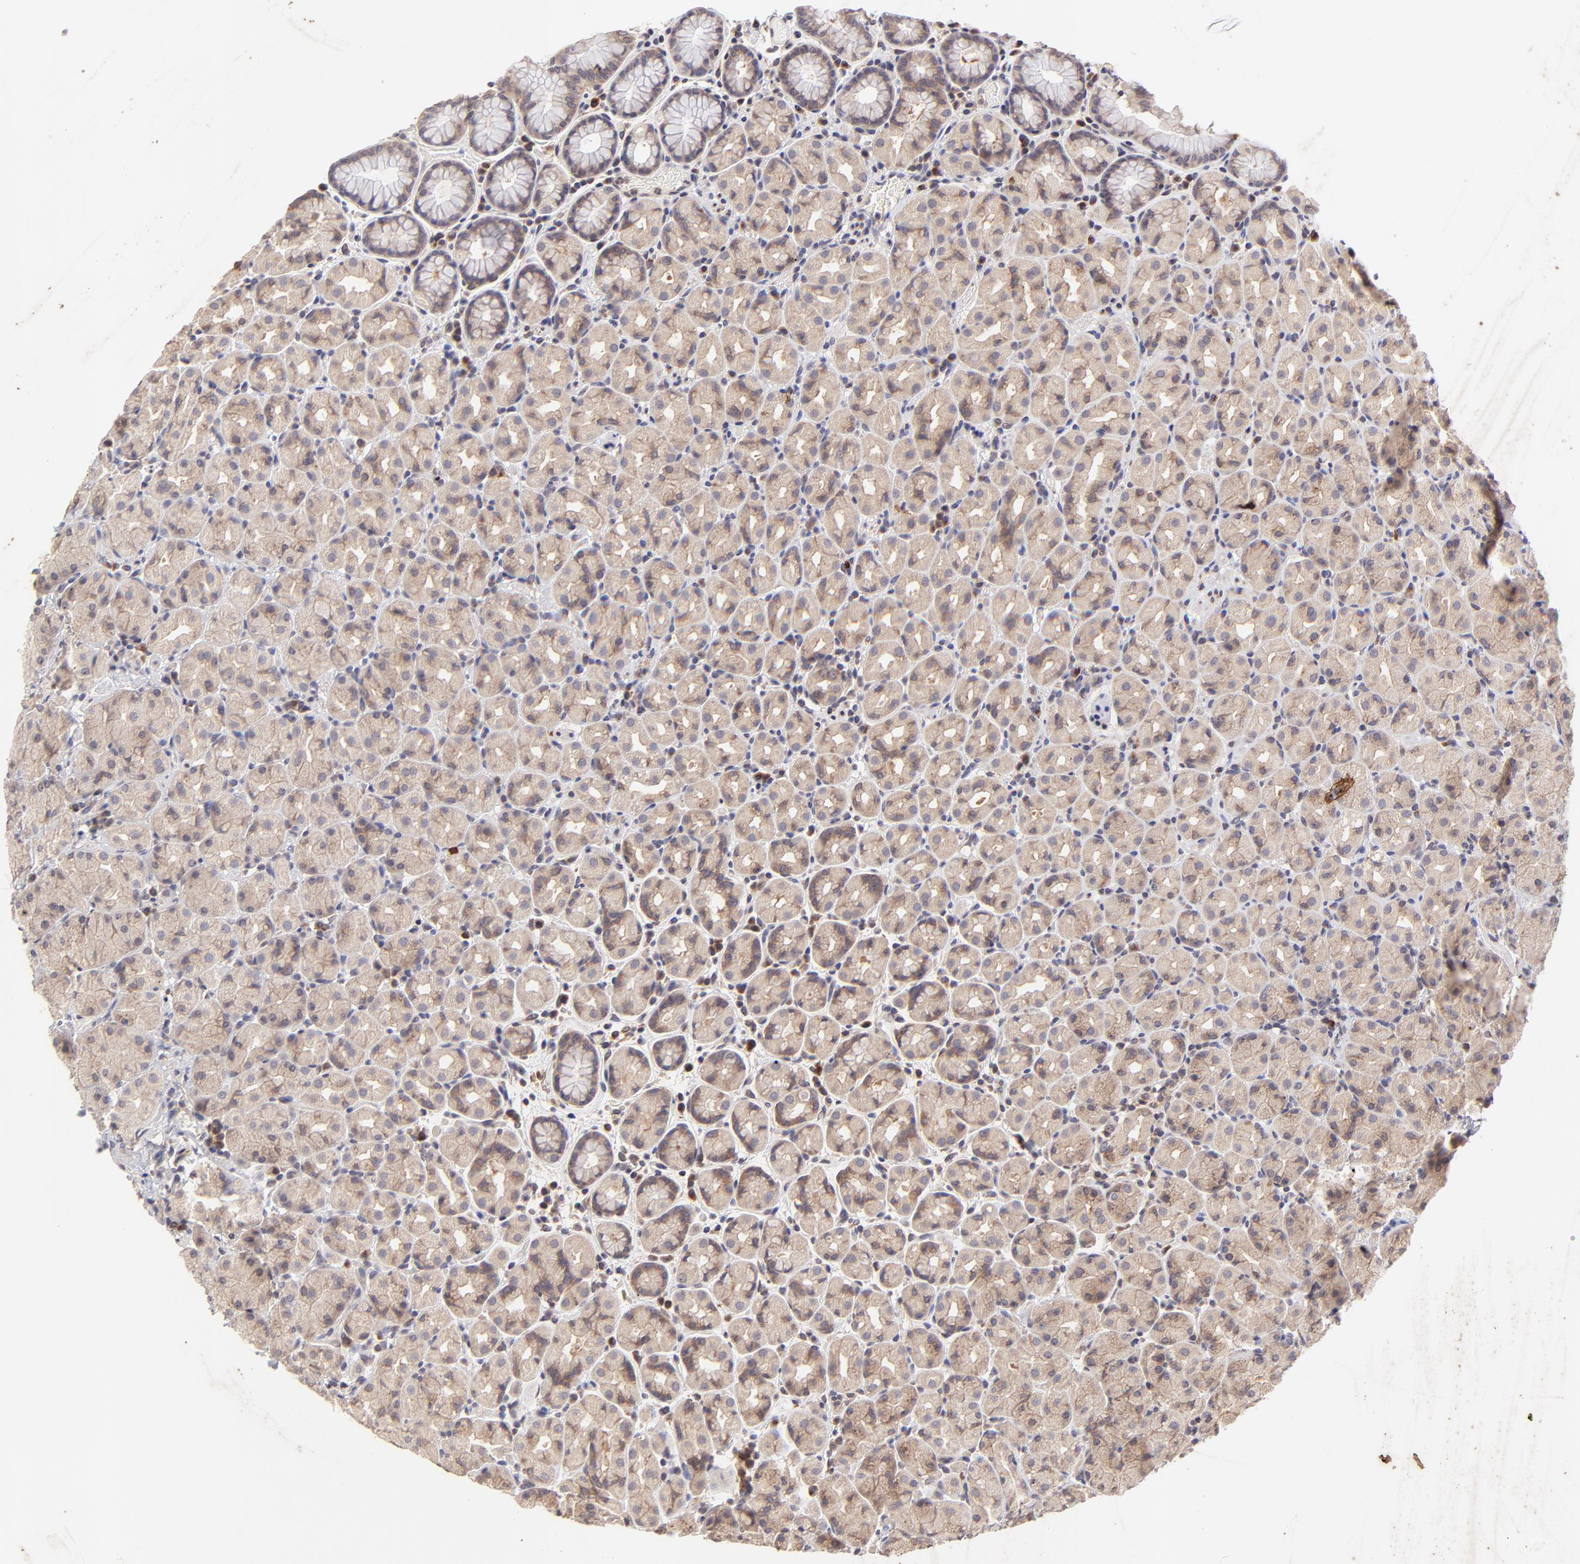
{"staining": {"intensity": "moderate", "quantity": ">75%", "location": "cytoplasmic/membranous"}, "tissue": "stomach", "cell_type": "Glandular cells", "image_type": "normal", "snomed": [{"axis": "morphology", "description": "Normal tissue, NOS"}, {"axis": "topography", "description": "Stomach, lower"}], "caption": "Immunohistochemistry (IHC) (DAB (3,3'-diaminobenzidine)) staining of benign stomach exhibits moderate cytoplasmic/membranous protein staining in about >75% of glandular cells.", "gene": "TNRC6B", "patient": {"sex": "male", "age": 56}}